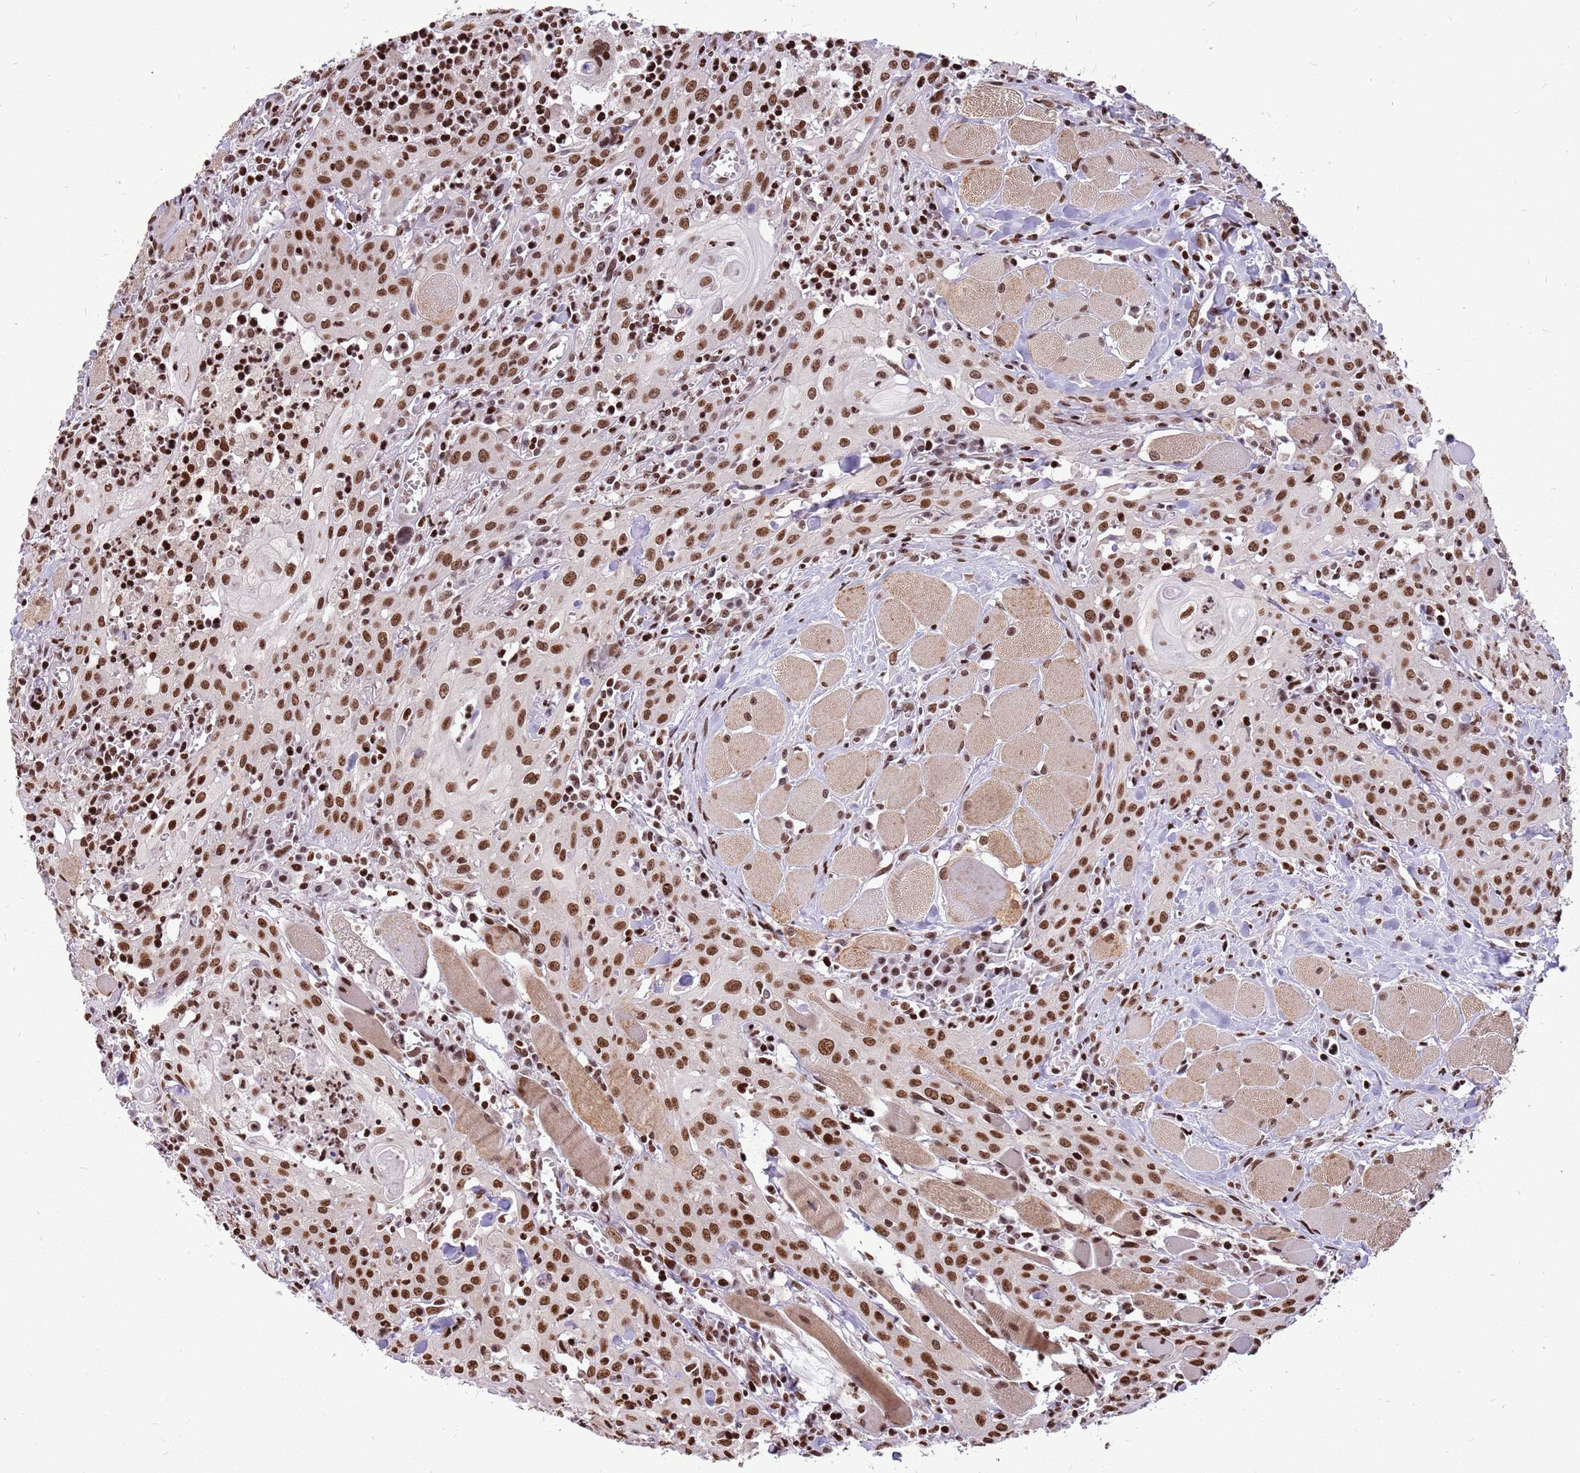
{"staining": {"intensity": "moderate", "quantity": ">75%", "location": "nuclear"}, "tissue": "head and neck cancer", "cell_type": "Tumor cells", "image_type": "cancer", "snomed": [{"axis": "morphology", "description": "Squamous cell carcinoma, NOS"}, {"axis": "topography", "description": "Oral tissue"}, {"axis": "topography", "description": "Head-Neck"}], "caption": "Moderate nuclear positivity is present in approximately >75% of tumor cells in head and neck cancer (squamous cell carcinoma). (IHC, brightfield microscopy, high magnification).", "gene": "WASHC4", "patient": {"sex": "female", "age": 70}}